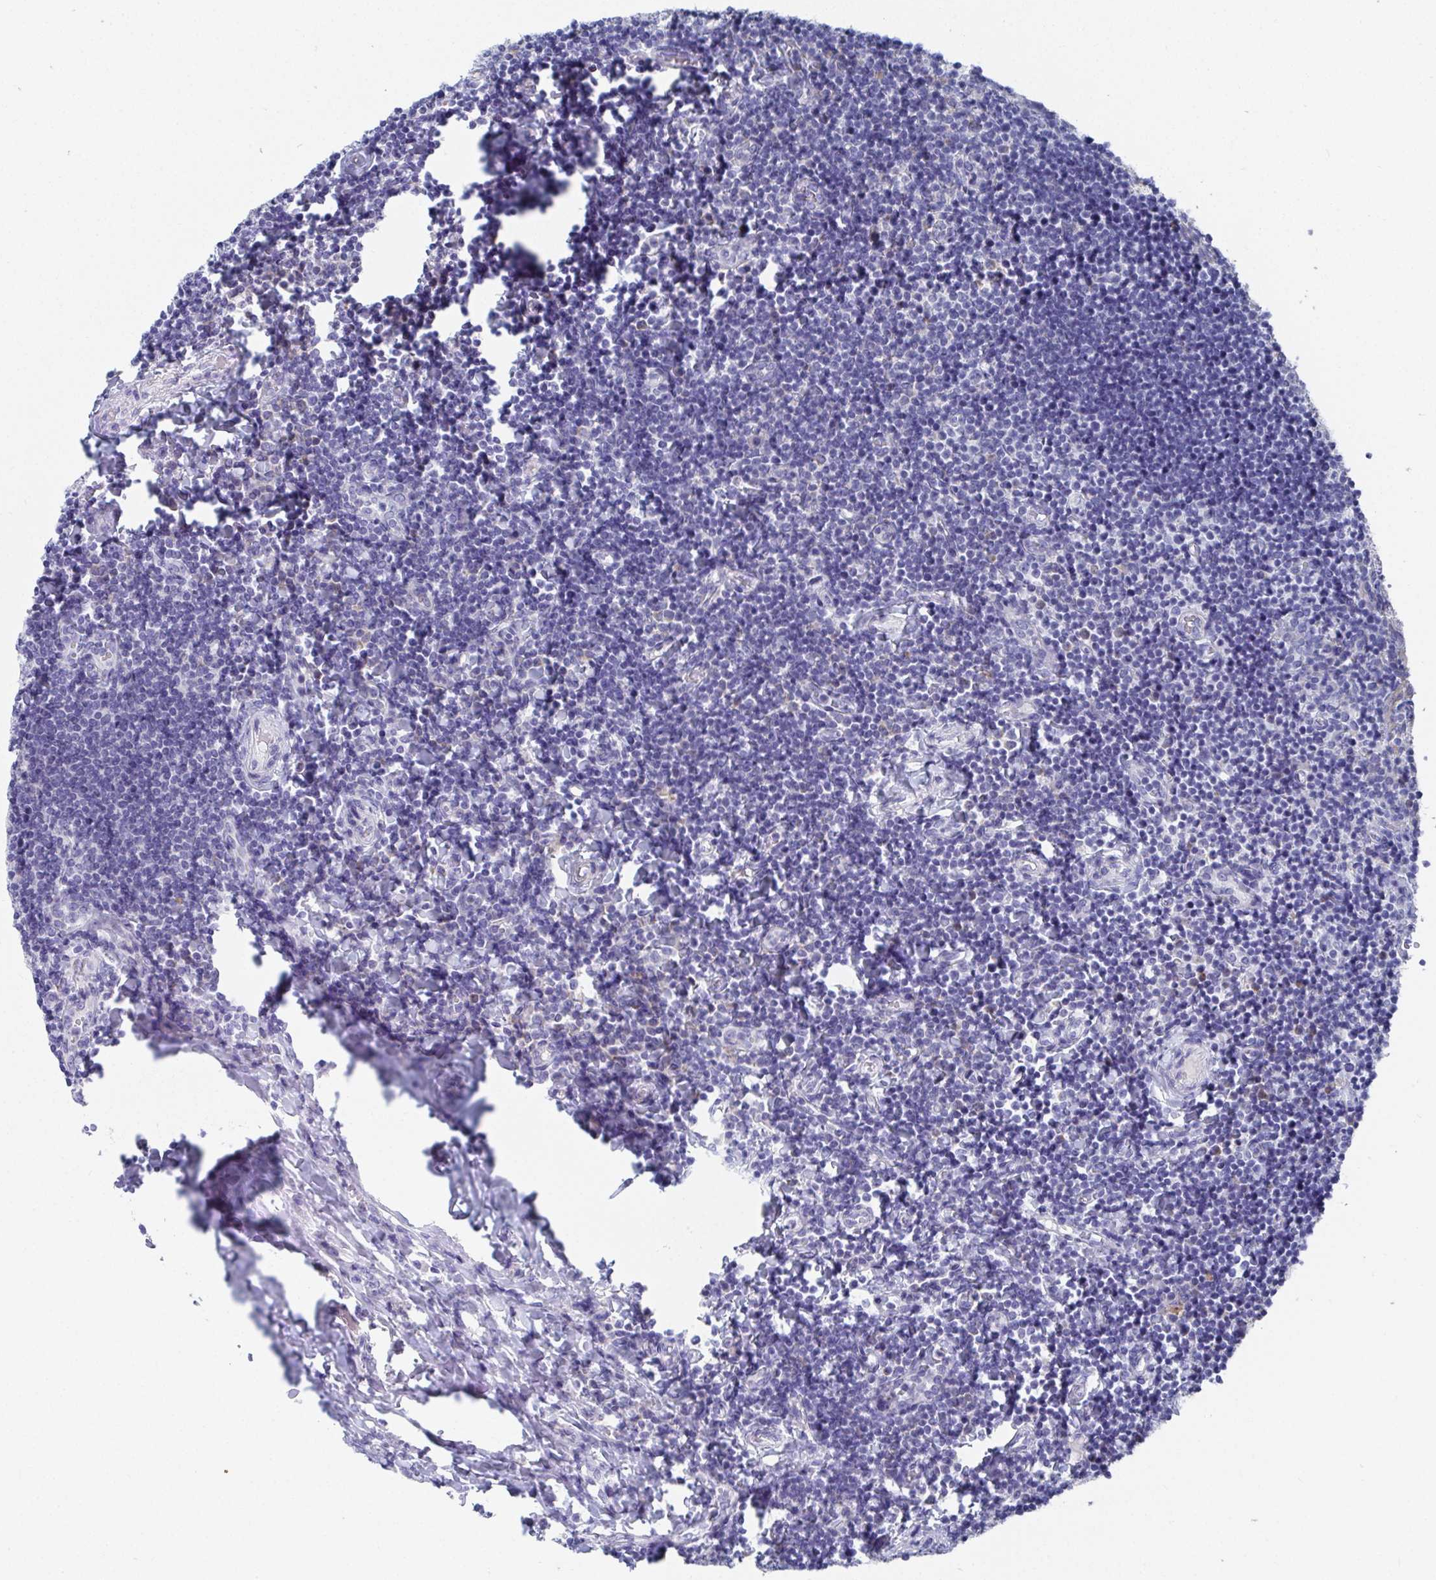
{"staining": {"intensity": "negative", "quantity": "none", "location": "none"}, "tissue": "tonsil", "cell_type": "Germinal center cells", "image_type": "normal", "snomed": [{"axis": "morphology", "description": "Normal tissue, NOS"}, {"axis": "topography", "description": "Tonsil"}], "caption": "The histopathology image reveals no staining of germinal center cells in benign tonsil. (Brightfield microscopy of DAB (3,3'-diaminobenzidine) IHC at high magnification).", "gene": "TAS2R39", "patient": {"sex": "female", "age": 10}}